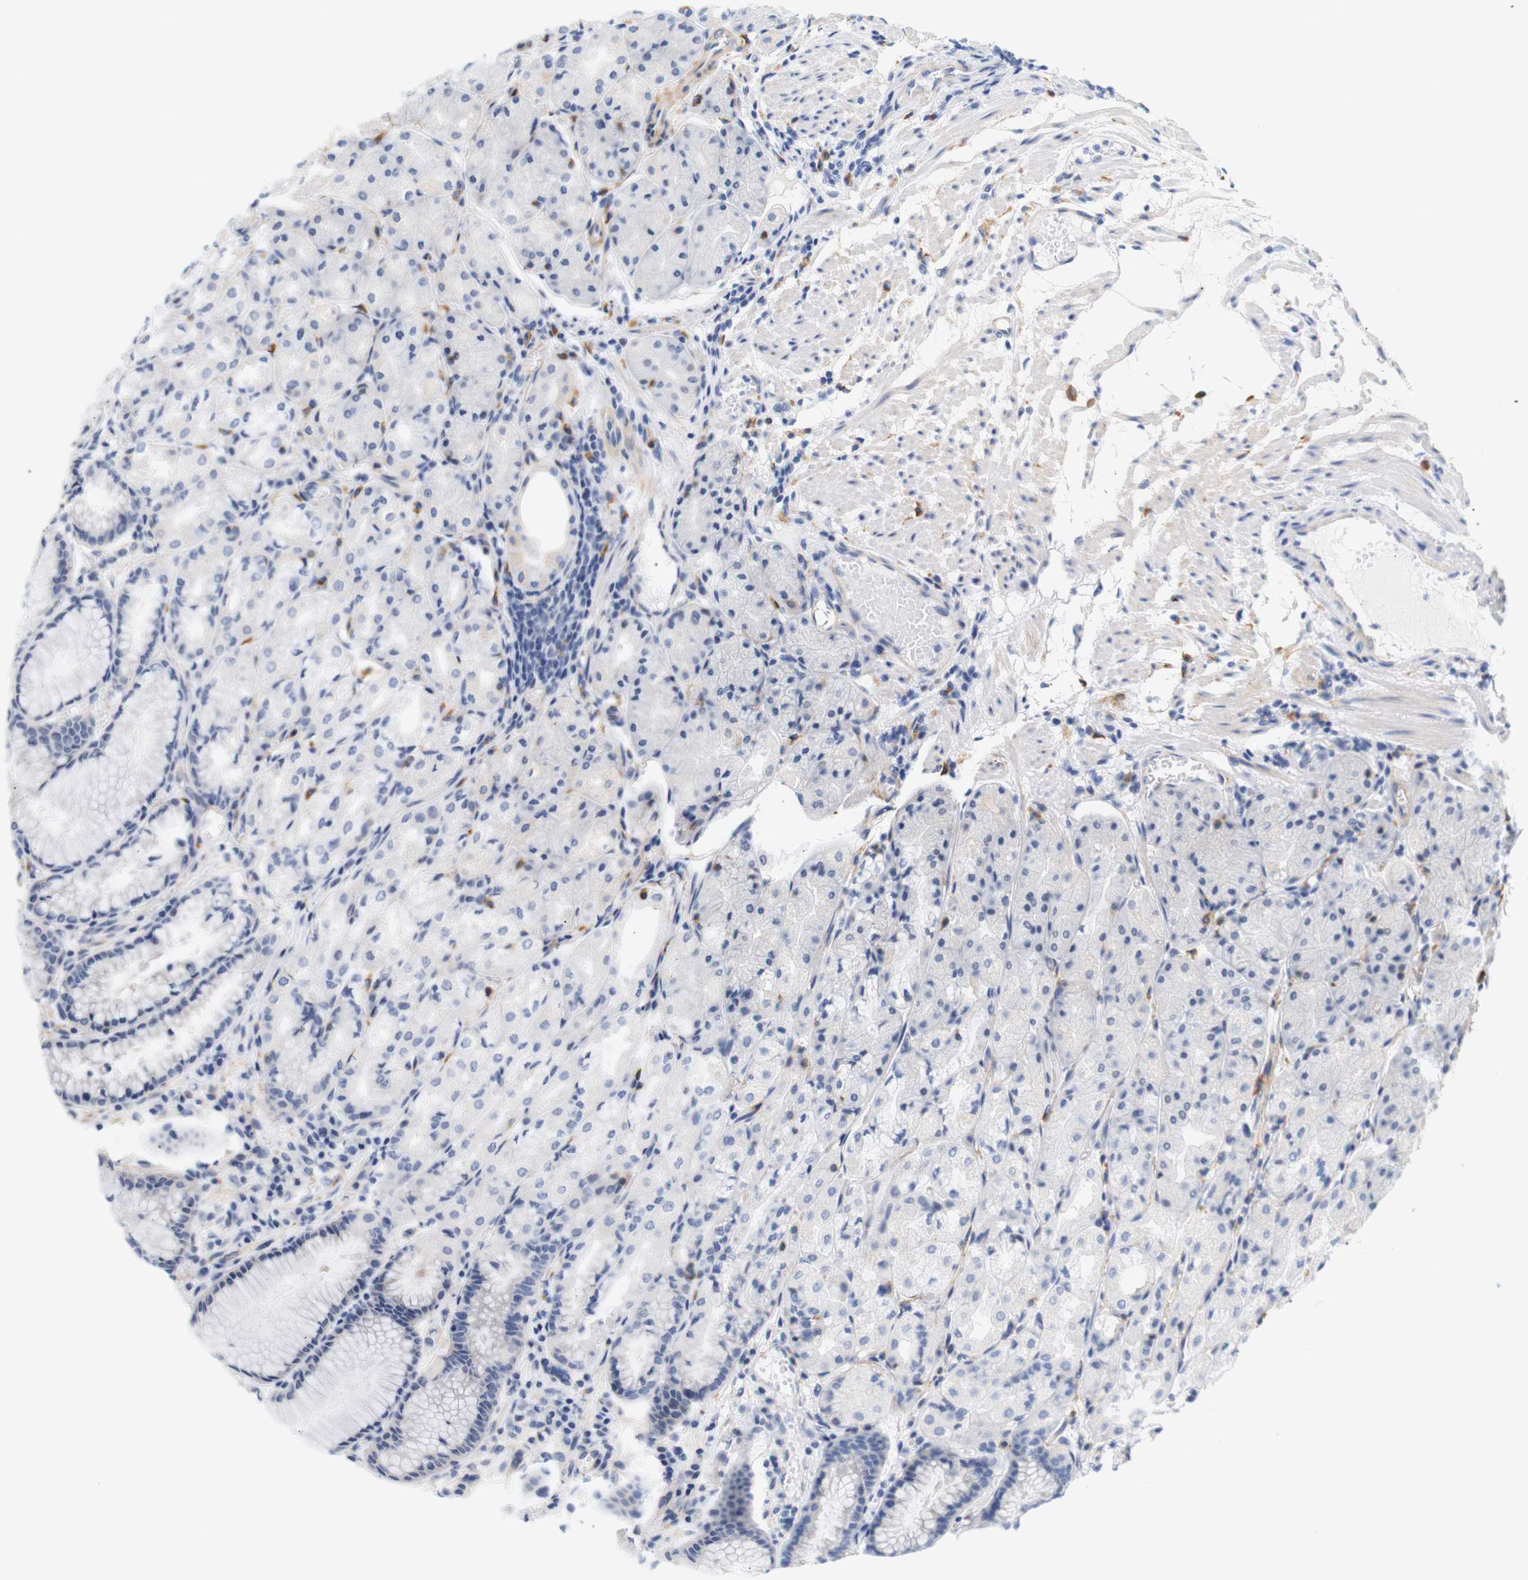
{"staining": {"intensity": "negative", "quantity": "none", "location": "none"}, "tissue": "stomach", "cell_type": "Glandular cells", "image_type": "normal", "snomed": [{"axis": "morphology", "description": "Normal tissue, NOS"}, {"axis": "topography", "description": "Stomach, upper"}], "caption": "Glandular cells are negative for protein expression in unremarkable human stomach. (Brightfield microscopy of DAB immunohistochemistry at high magnification).", "gene": "STMN3", "patient": {"sex": "male", "age": 72}}